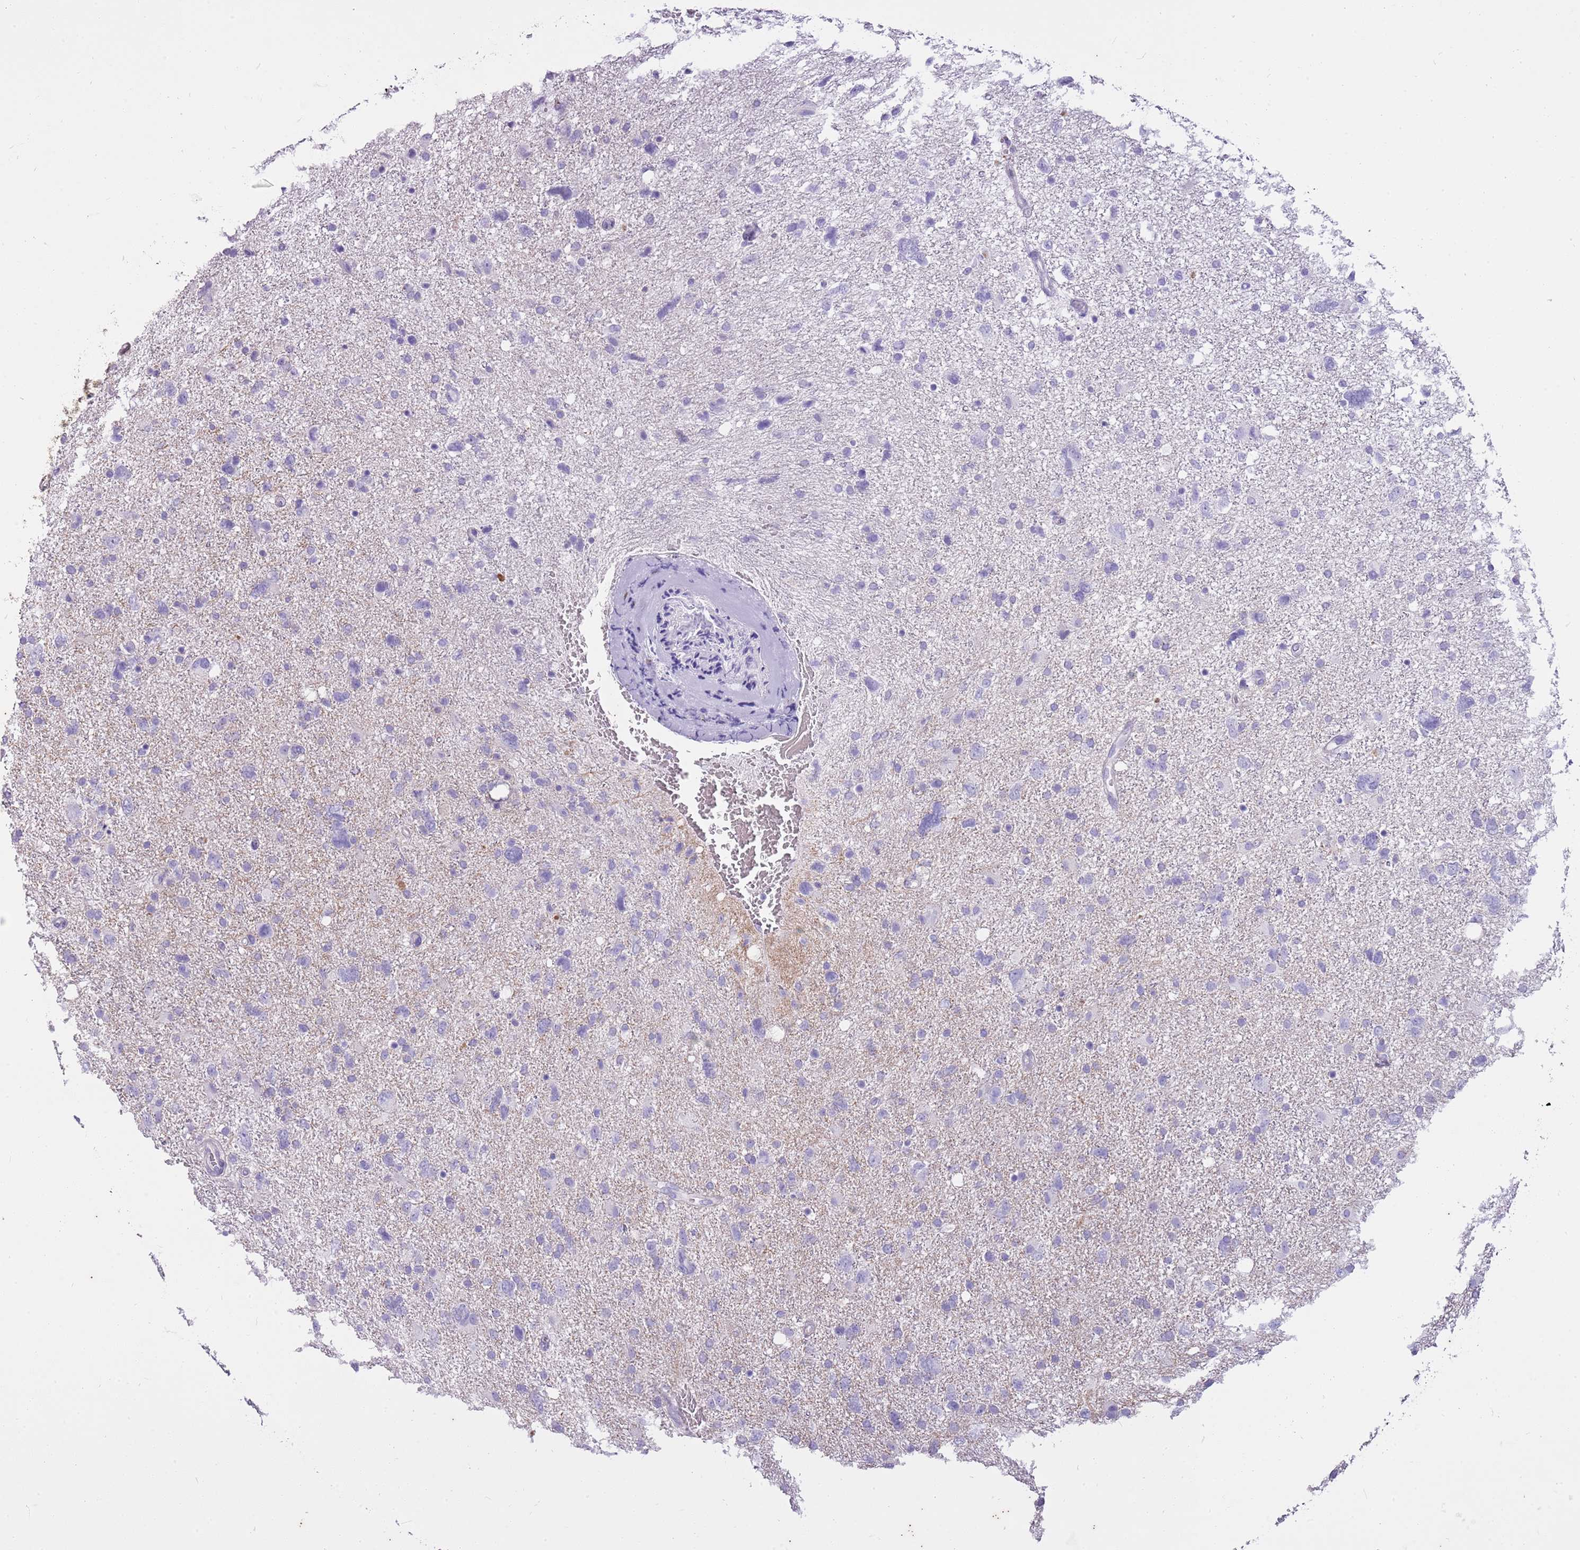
{"staining": {"intensity": "negative", "quantity": "none", "location": "none"}, "tissue": "glioma", "cell_type": "Tumor cells", "image_type": "cancer", "snomed": [{"axis": "morphology", "description": "Glioma, malignant, High grade"}, {"axis": "topography", "description": "Brain"}], "caption": "Image shows no significant protein expression in tumor cells of glioma.", "gene": "CNPPD1", "patient": {"sex": "male", "age": 61}}